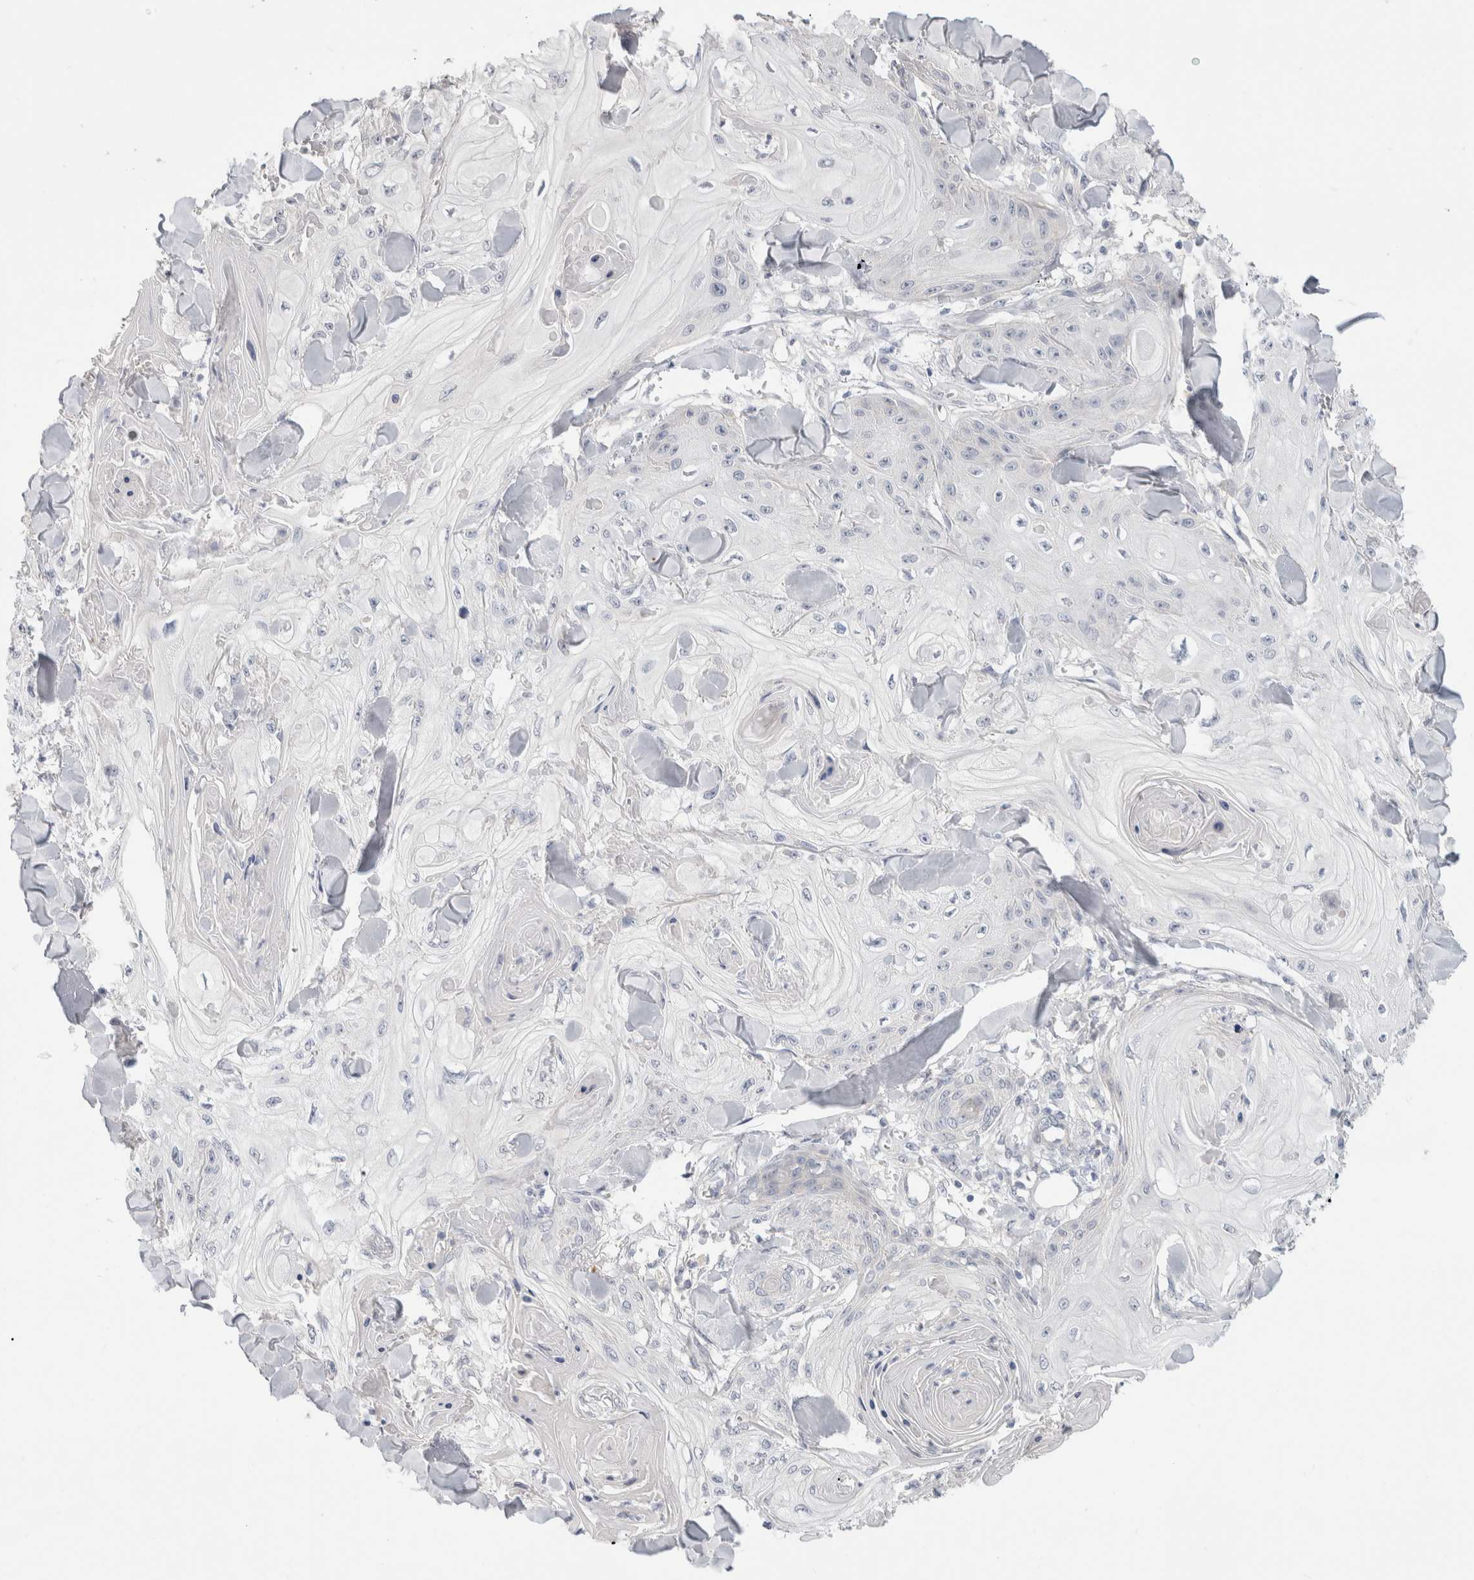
{"staining": {"intensity": "negative", "quantity": "none", "location": "none"}, "tissue": "skin cancer", "cell_type": "Tumor cells", "image_type": "cancer", "snomed": [{"axis": "morphology", "description": "Squamous cell carcinoma, NOS"}, {"axis": "topography", "description": "Skin"}], "caption": "This is an immunohistochemistry (IHC) photomicrograph of squamous cell carcinoma (skin). There is no staining in tumor cells.", "gene": "AFP", "patient": {"sex": "male", "age": 74}}